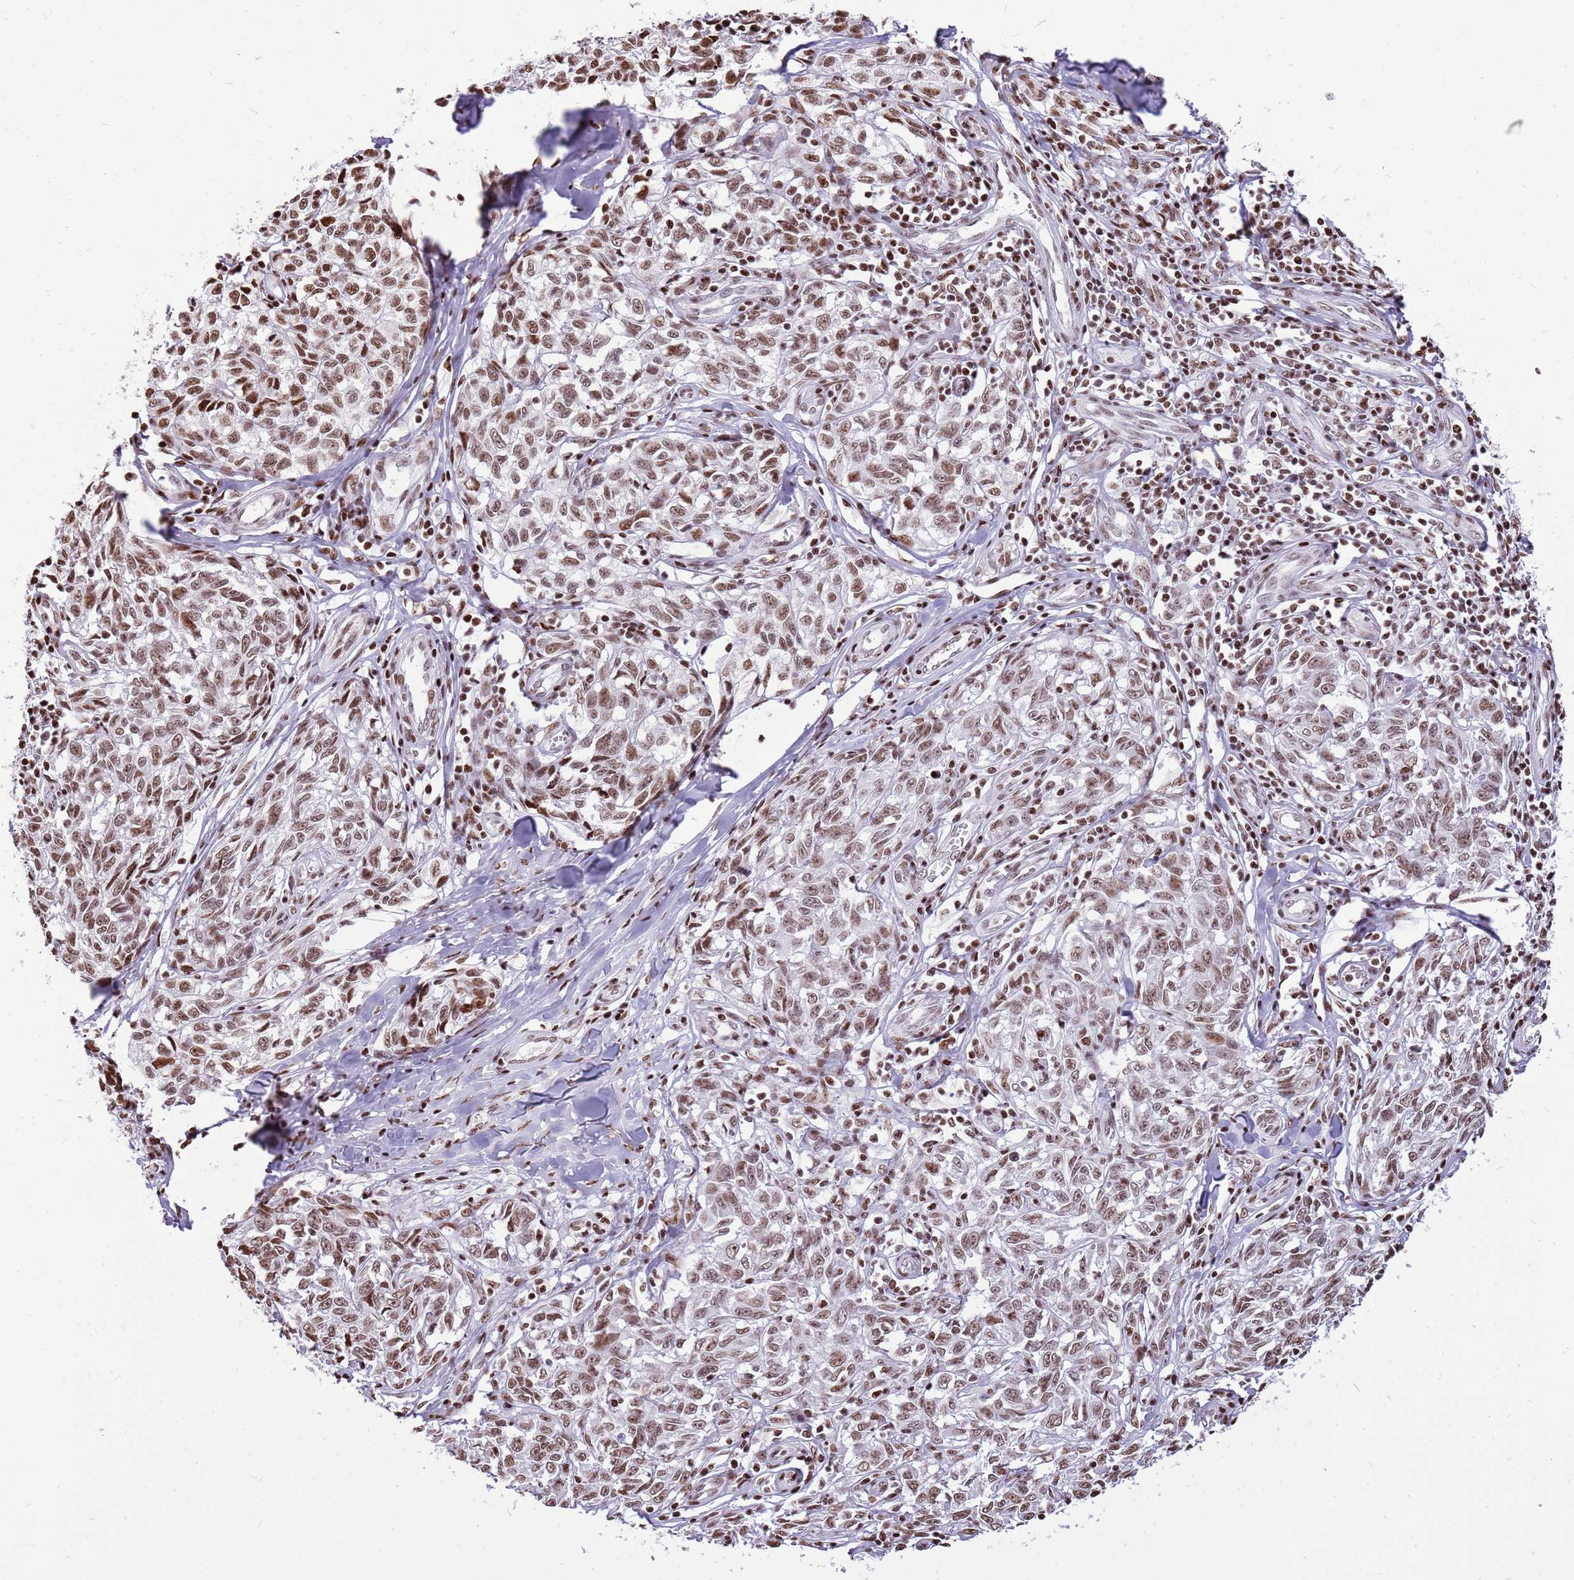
{"staining": {"intensity": "moderate", "quantity": ">75%", "location": "nuclear"}, "tissue": "melanoma", "cell_type": "Tumor cells", "image_type": "cancer", "snomed": [{"axis": "morphology", "description": "Normal tissue, NOS"}, {"axis": "morphology", "description": "Malignant melanoma, NOS"}, {"axis": "topography", "description": "Skin"}], "caption": "Malignant melanoma stained with a brown dye reveals moderate nuclear positive positivity in approximately >75% of tumor cells.", "gene": "WASHC4", "patient": {"sex": "female", "age": 64}}